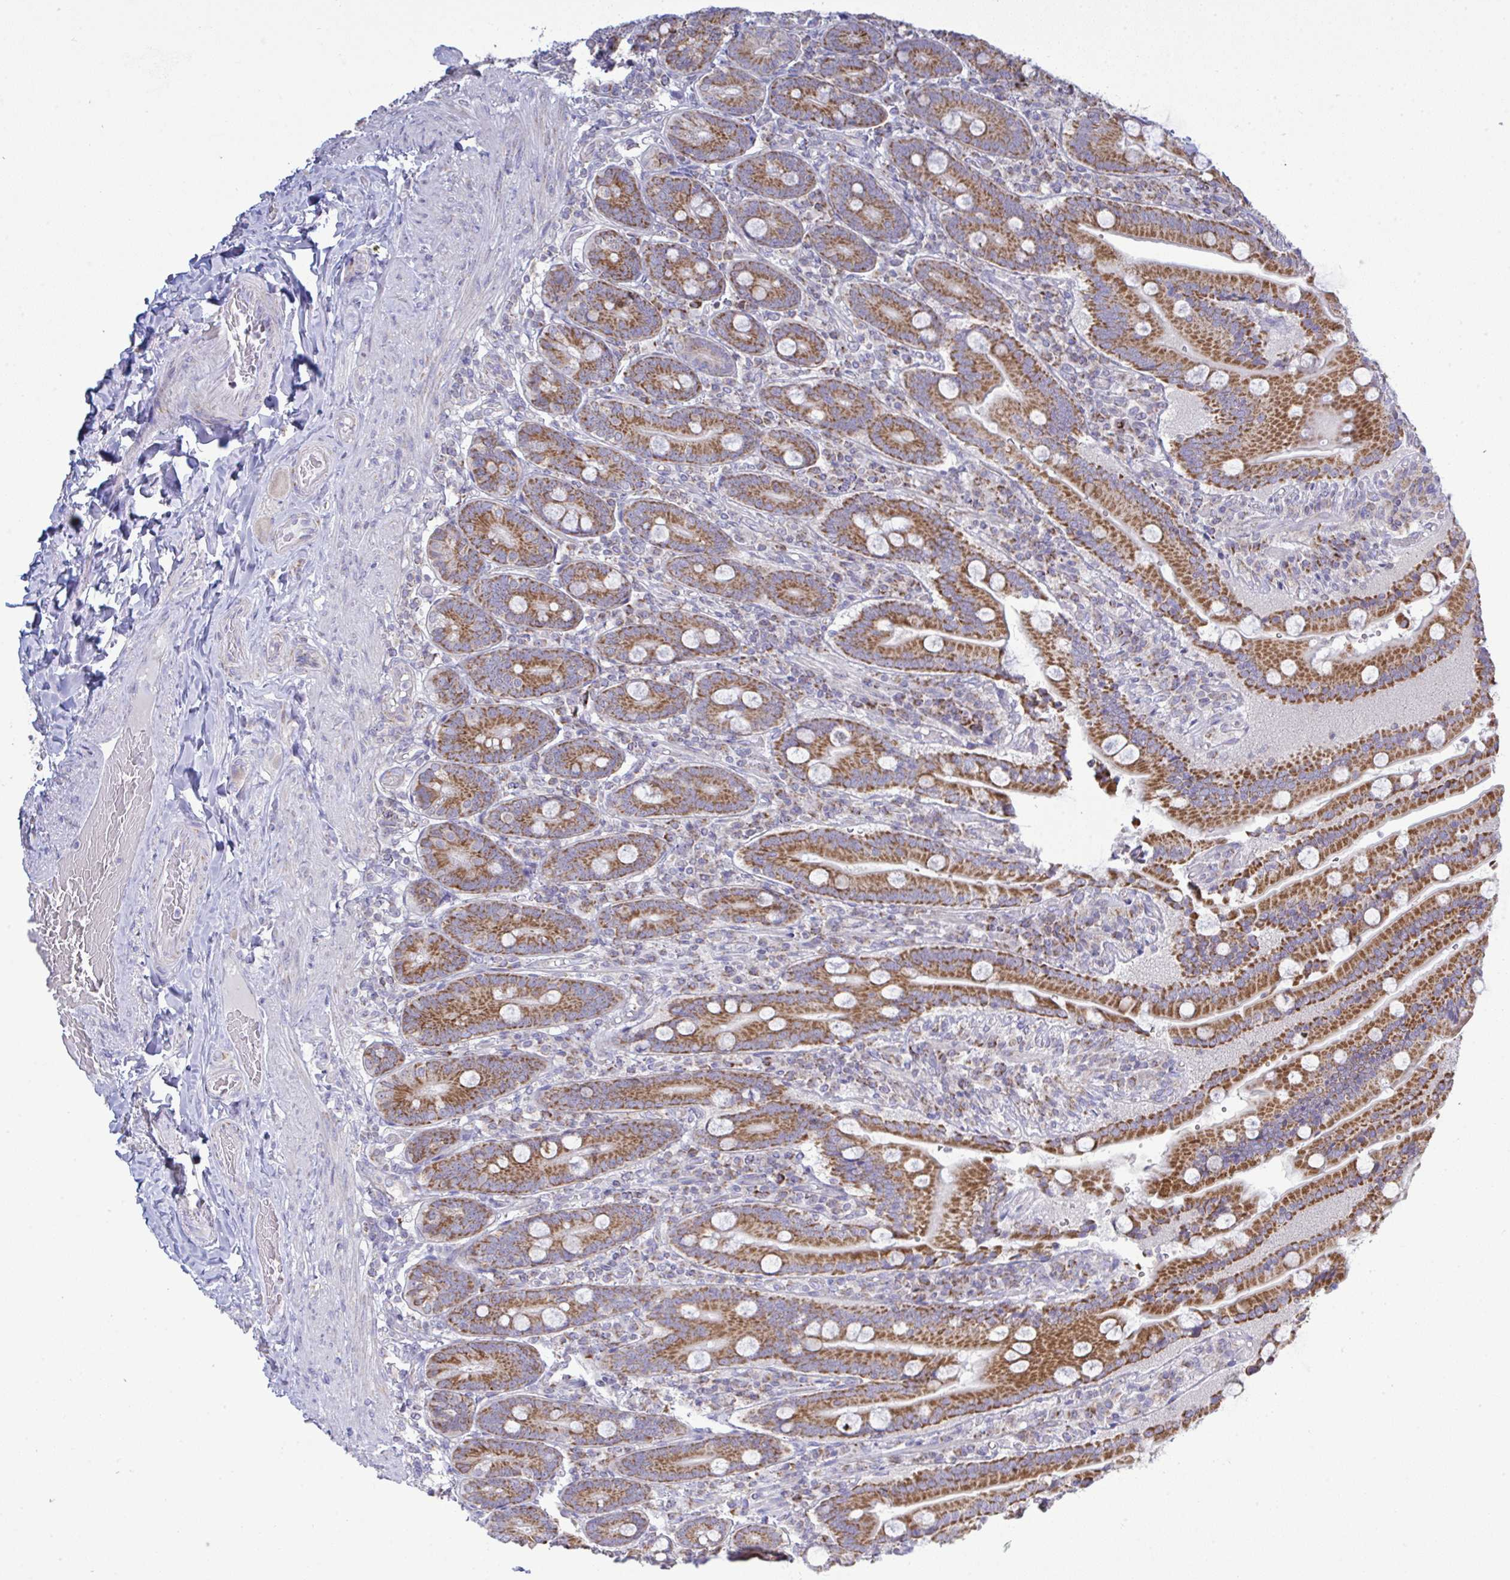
{"staining": {"intensity": "strong", "quantity": ">75%", "location": "cytoplasmic/membranous"}, "tissue": "duodenum", "cell_type": "Glandular cells", "image_type": "normal", "snomed": [{"axis": "morphology", "description": "Normal tissue, NOS"}, {"axis": "topography", "description": "Duodenum"}], "caption": "Glandular cells display high levels of strong cytoplasmic/membranous staining in approximately >75% of cells in benign duodenum.", "gene": "NDUFA7", "patient": {"sex": "female", "age": 62}}